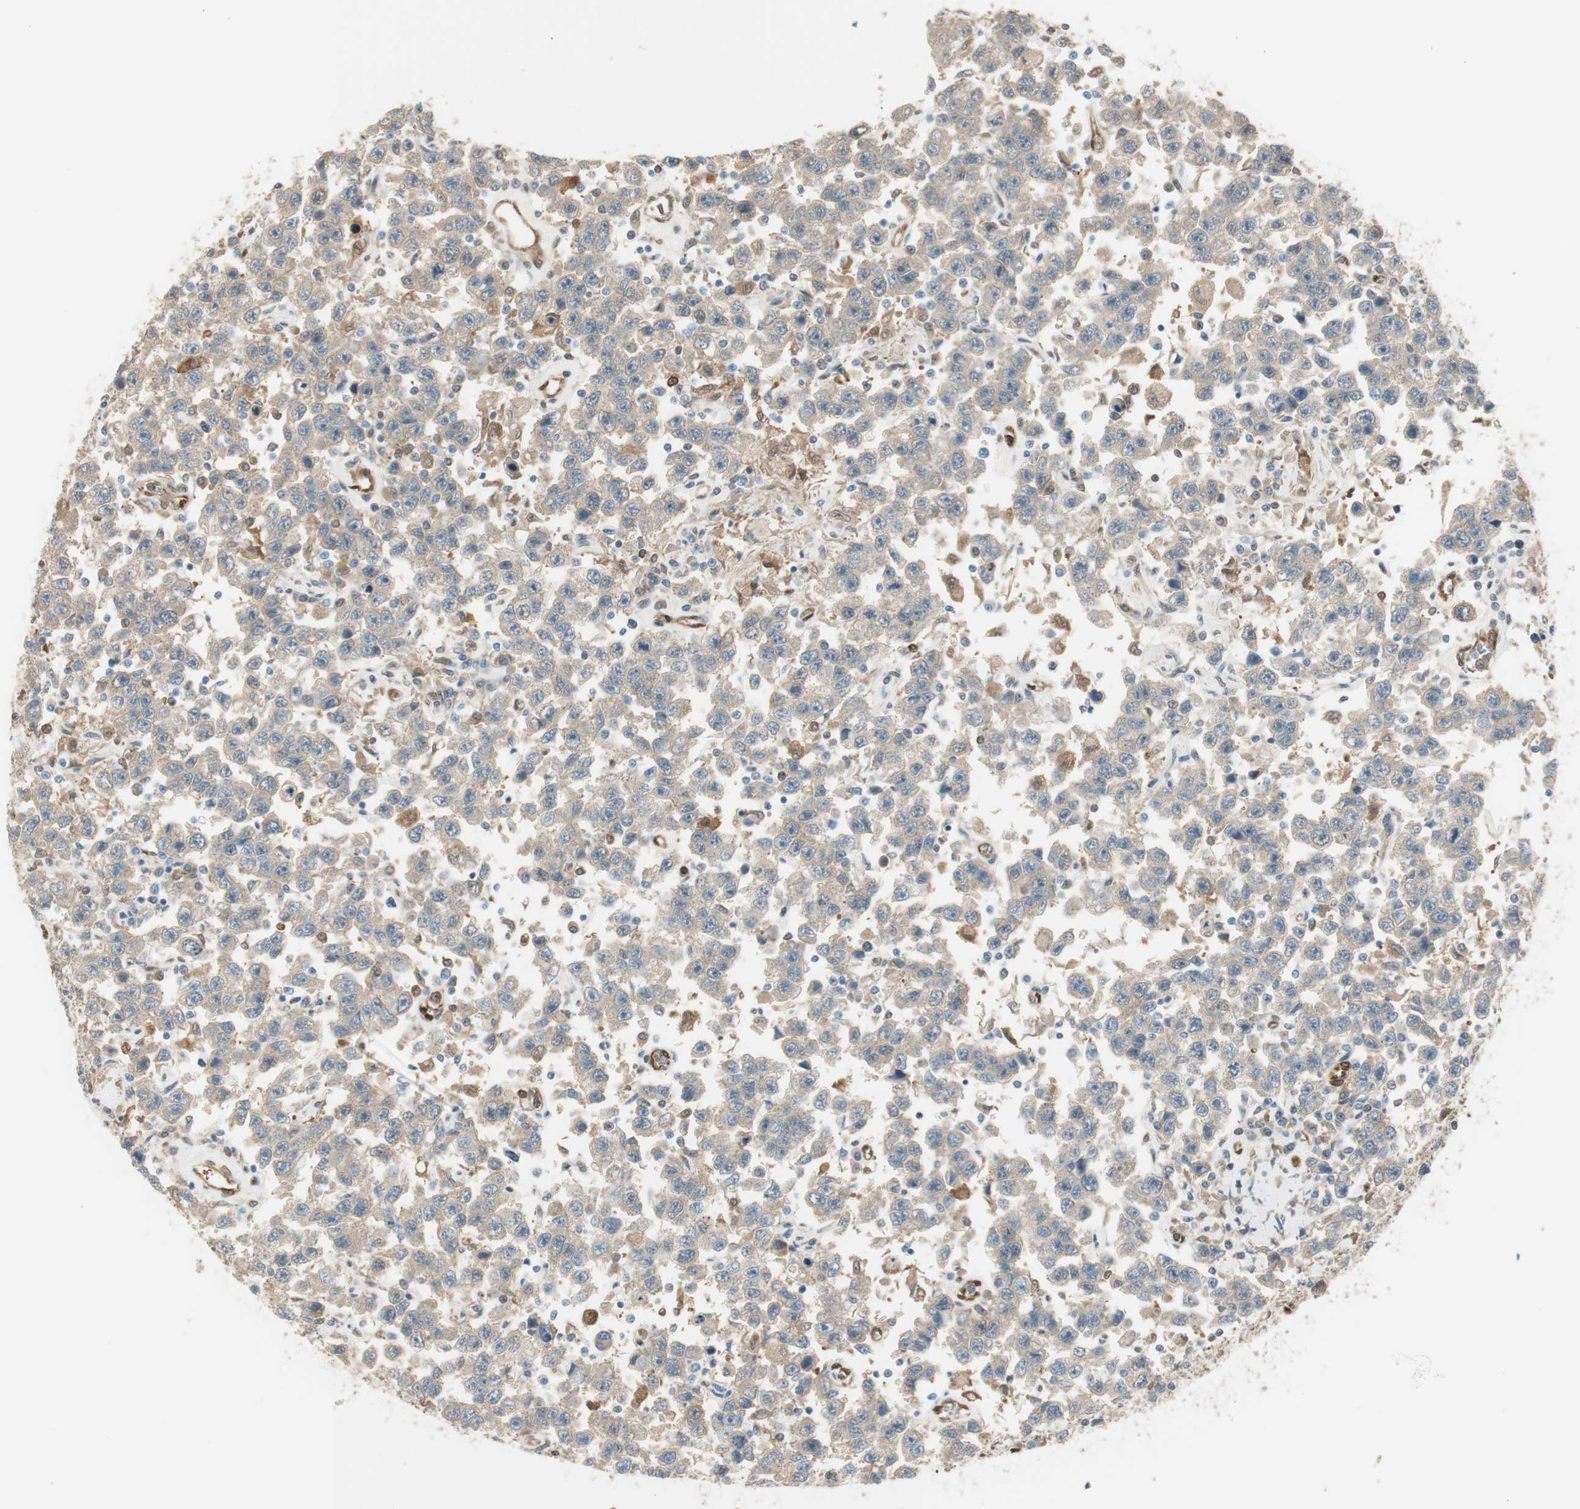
{"staining": {"intensity": "weak", "quantity": ">75%", "location": "cytoplasmic/membranous"}, "tissue": "testis cancer", "cell_type": "Tumor cells", "image_type": "cancer", "snomed": [{"axis": "morphology", "description": "Seminoma, NOS"}, {"axis": "topography", "description": "Testis"}], "caption": "Immunohistochemistry histopathology image of neoplastic tissue: human testis cancer (seminoma) stained using IHC shows low levels of weak protein expression localized specifically in the cytoplasmic/membranous of tumor cells, appearing as a cytoplasmic/membranous brown color.", "gene": "SERPINB6", "patient": {"sex": "male", "age": 41}}